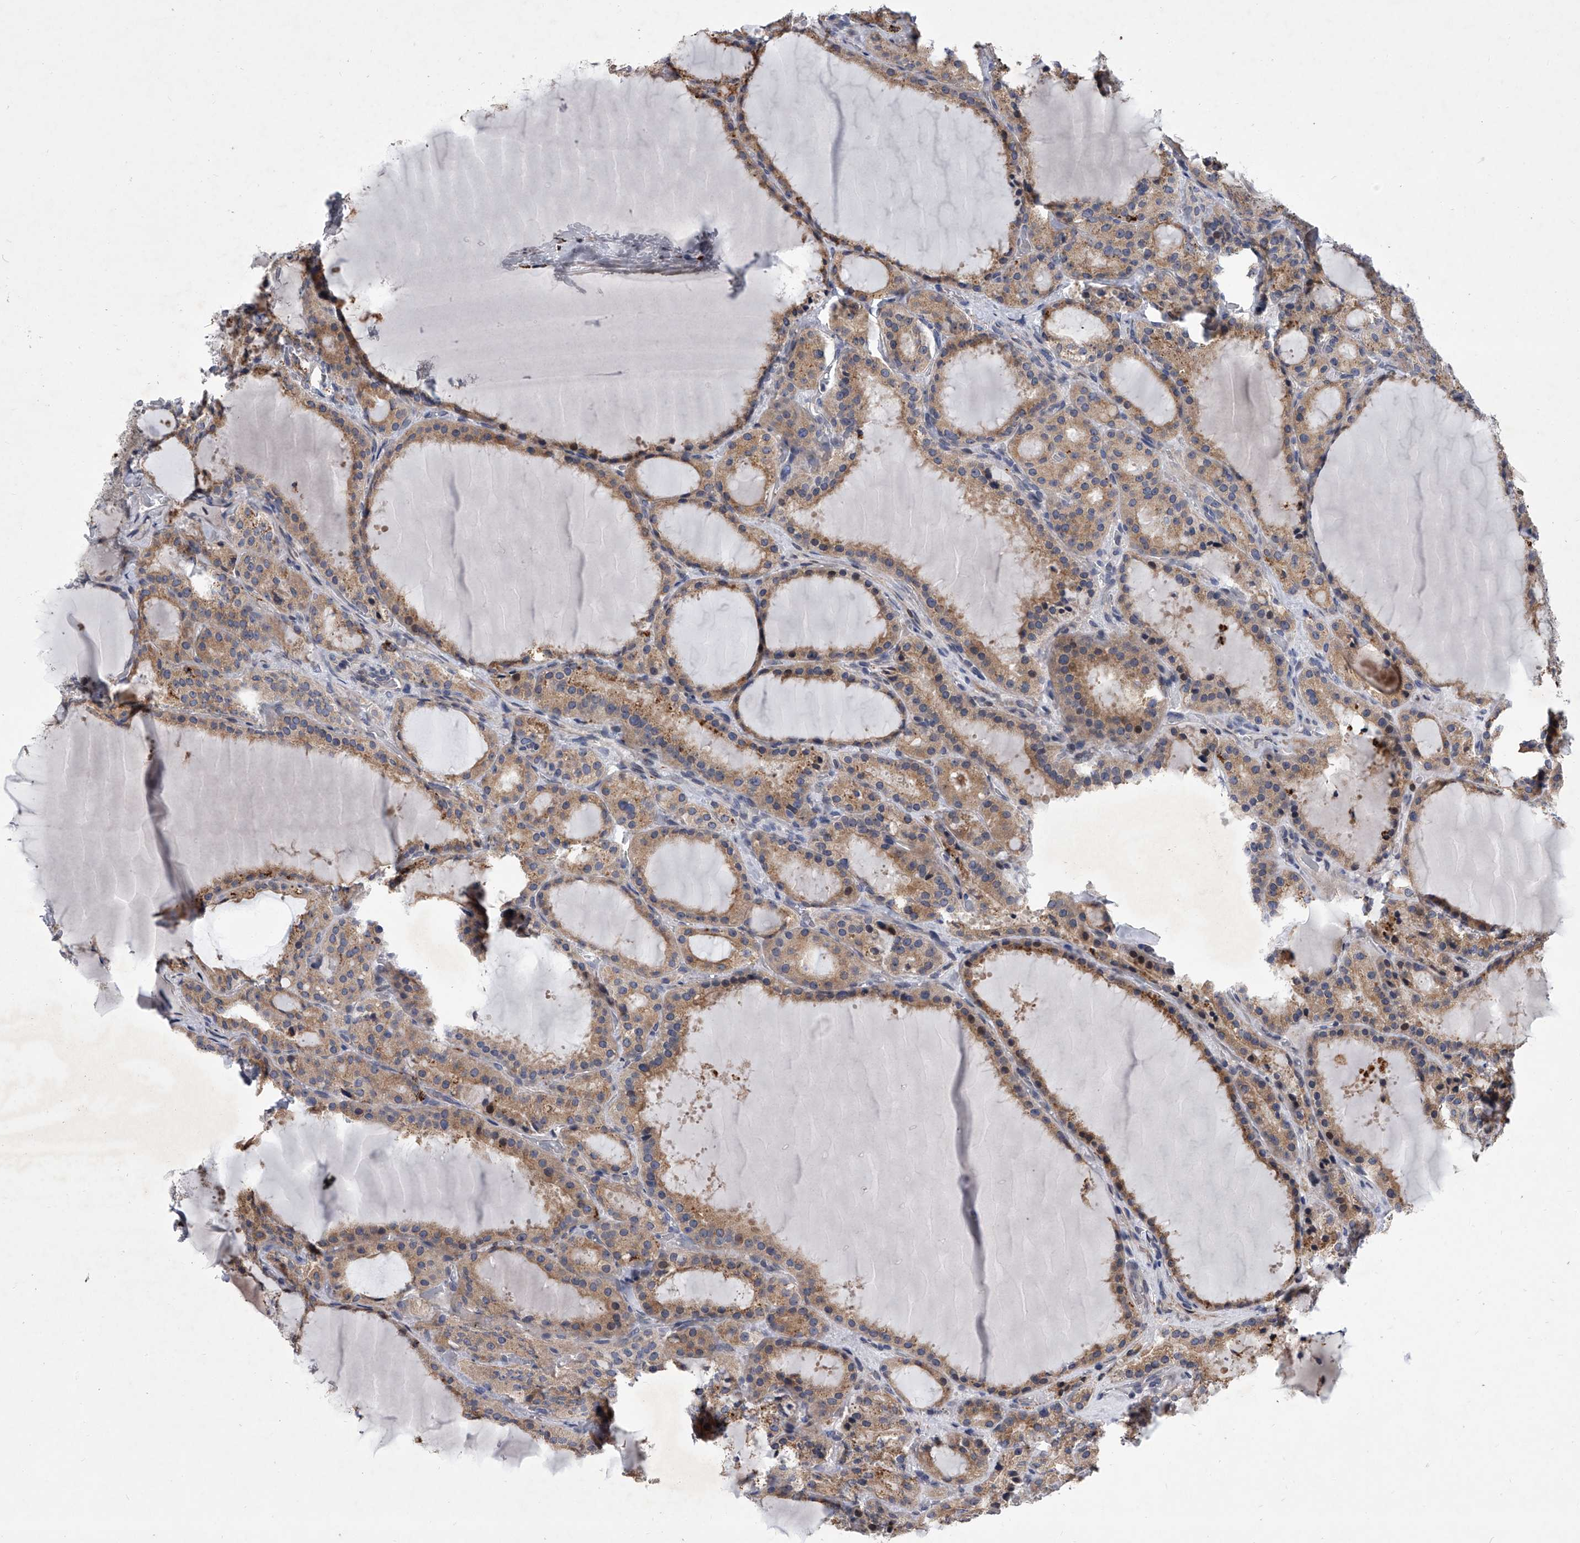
{"staining": {"intensity": "moderate", "quantity": ">75%", "location": "cytoplasmic/membranous"}, "tissue": "thyroid cancer", "cell_type": "Tumor cells", "image_type": "cancer", "snomed": [{"axis": "morphology", "description": "Papillary adenocarcinoma, NOS"}, {"axis": "topography", "description": "Thyroid gland"}], "caption": "DAB (3,3'-diaminobenzidine) immunohistochemical staining of human thyroid cancer shows moderate cytoplasmic/membranous protein staining in approximately >75% of tumor cells. (Stains: DAB (3,3'-diaminobenzidine) in brown, nuclei in blue, Microscopy: brightfield microscopy at high magnification).", "gene": "TRIM8", "patient": {"sex": "male", "age": 77}}